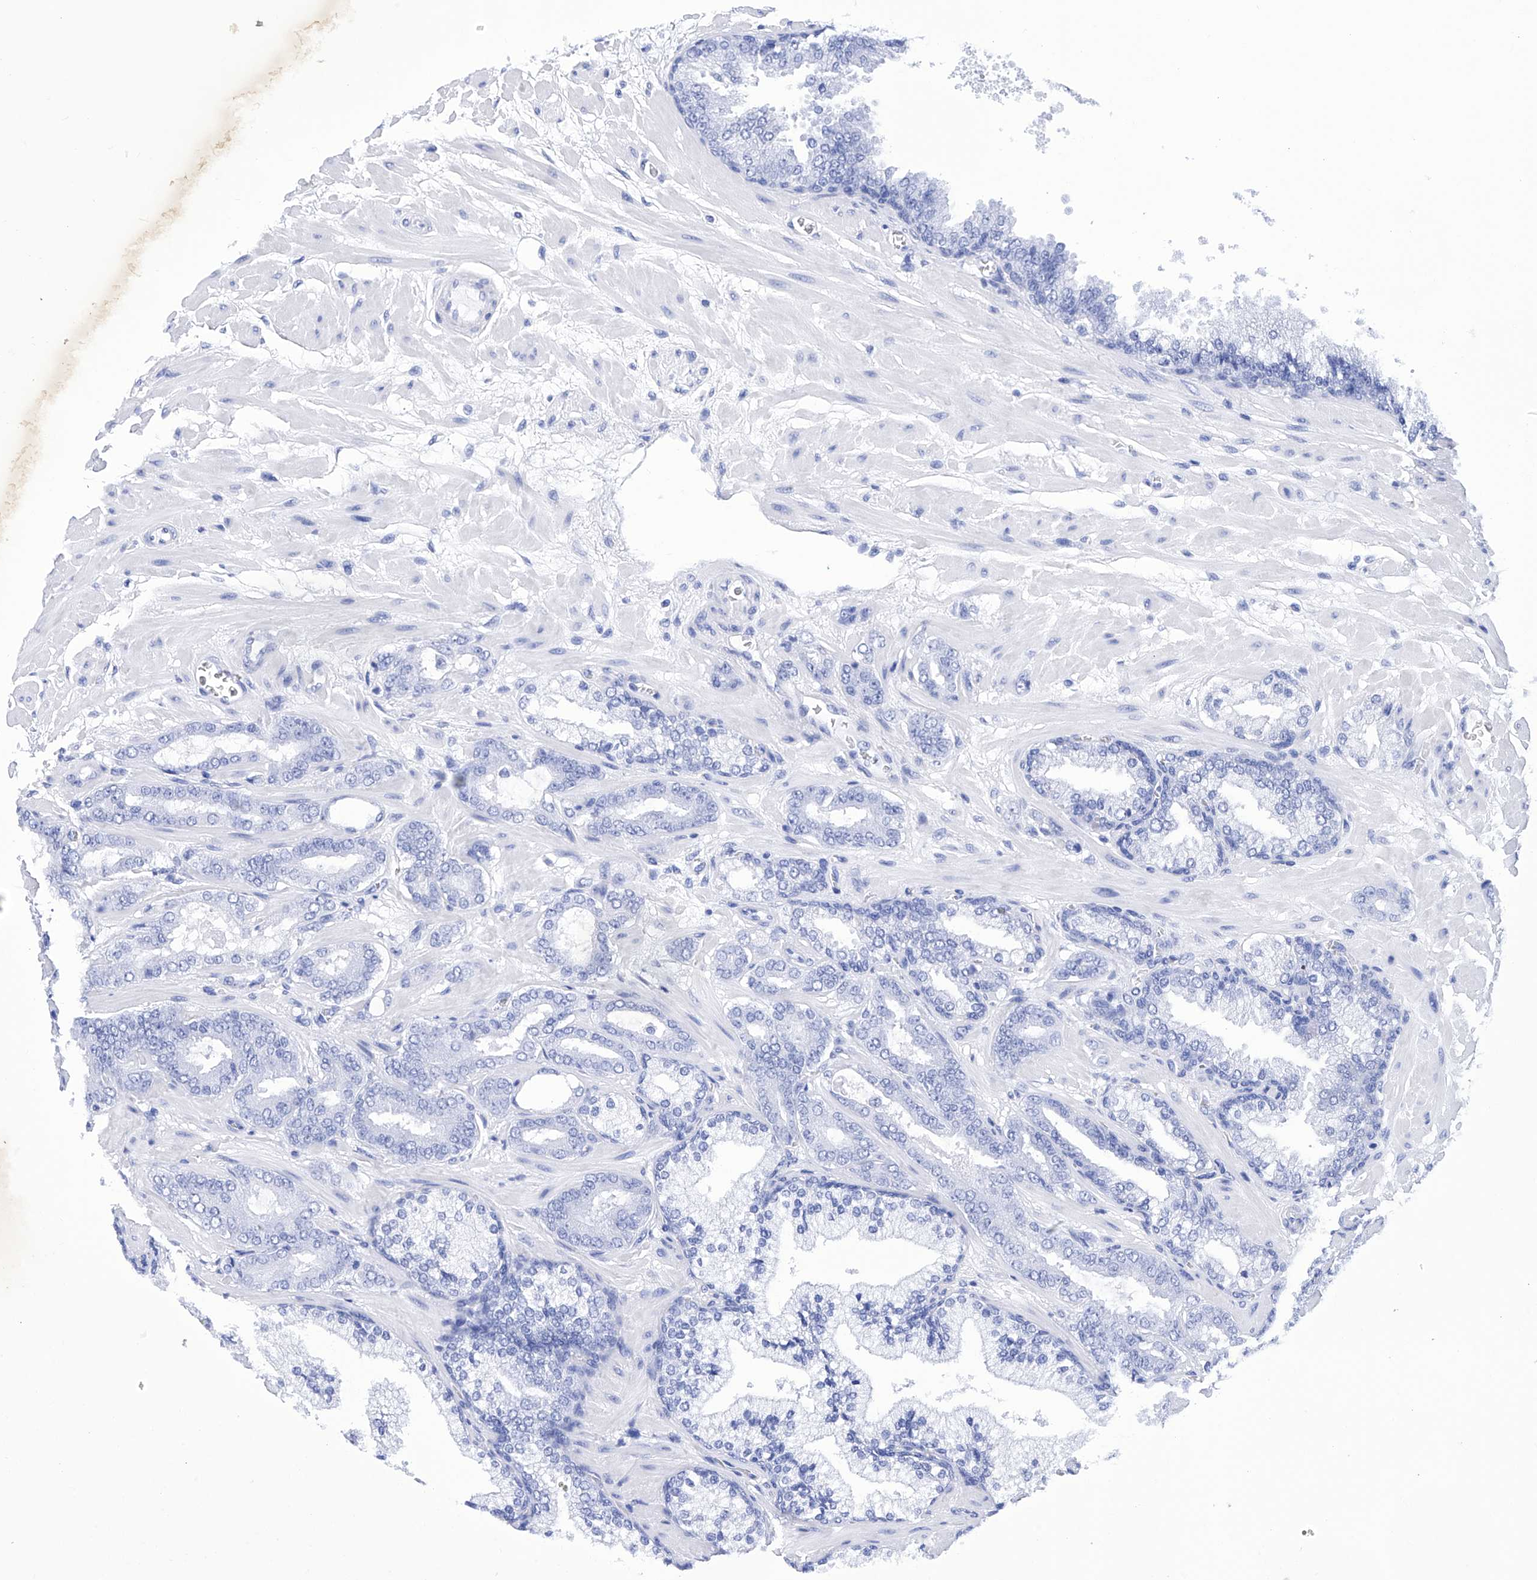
{"staining": {"intensity": "negative", "quantity": "none", "location": "none"}, "tissue": "prostate cancer", "cell_type": "Tumor cells", "image_type": "cancer", "snomed": [{"axis": "morphology", "description": "Adenocarcinoma, Low grade"}, {"axis": "topography", "description": "Prostate"}], "caption": "DAB (3,3'-diaminobenzidine) immunohistochemical staining of human prostate cancer shows no significant staining in tumor cells. Brightfield microscopy of IHC stained with DAB (brown) and hematoxylin (blue), captured at high magnification.", "gene": "IFNL2", "patient": {"sex": "male", "age": 63}}